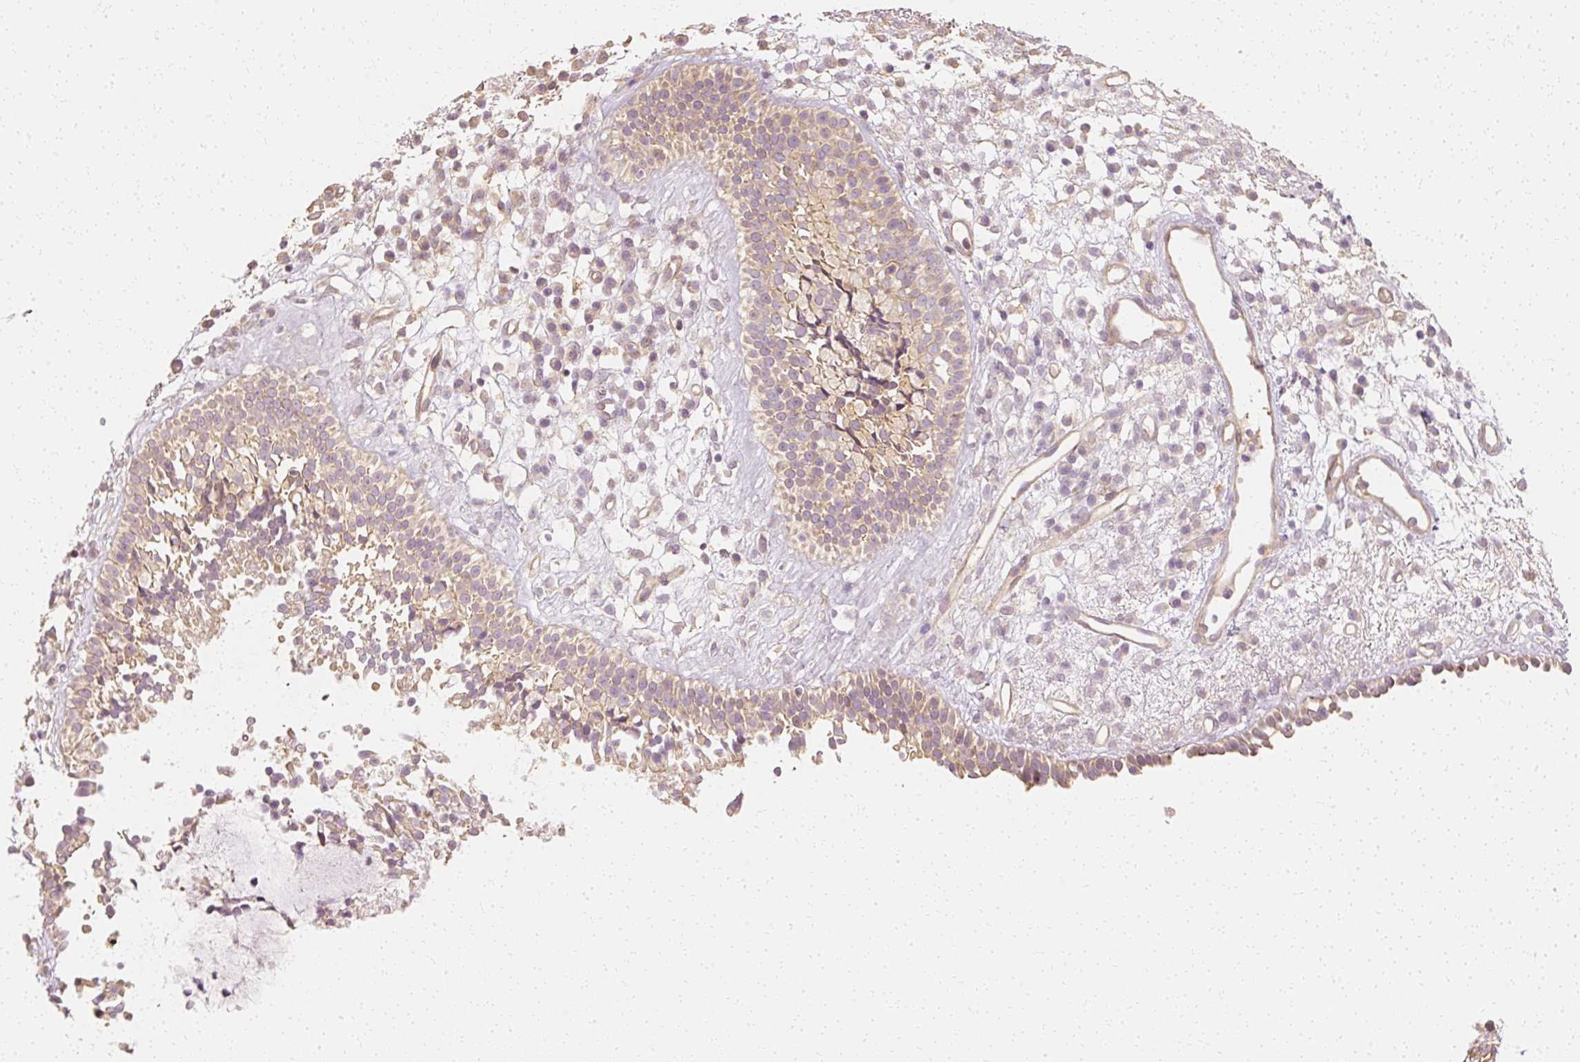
{"staining": {"intensity": "moderate", "quantity": "25%-75%", "location": "cytoplasmic/membranous"}, "tissue": "nasopharynx", "cell_type": "Respiratory epithelial cells", "image_type": "normal", "snomed": [{"axis": "morphology", "description": "Normal tissue, NOS"}, {"axis": "topography", "description": "Nasopharynx"}], "caption": "A histopathology image showing moderate cytoplasmic/membranous staining in about 25%-75% of respiratory epithelial cells in benign nasopharynx, as visualized by brown immunohistochemical staining.", "gene": "GNAQ", "patient": {"sex": "male", "age": 21}}